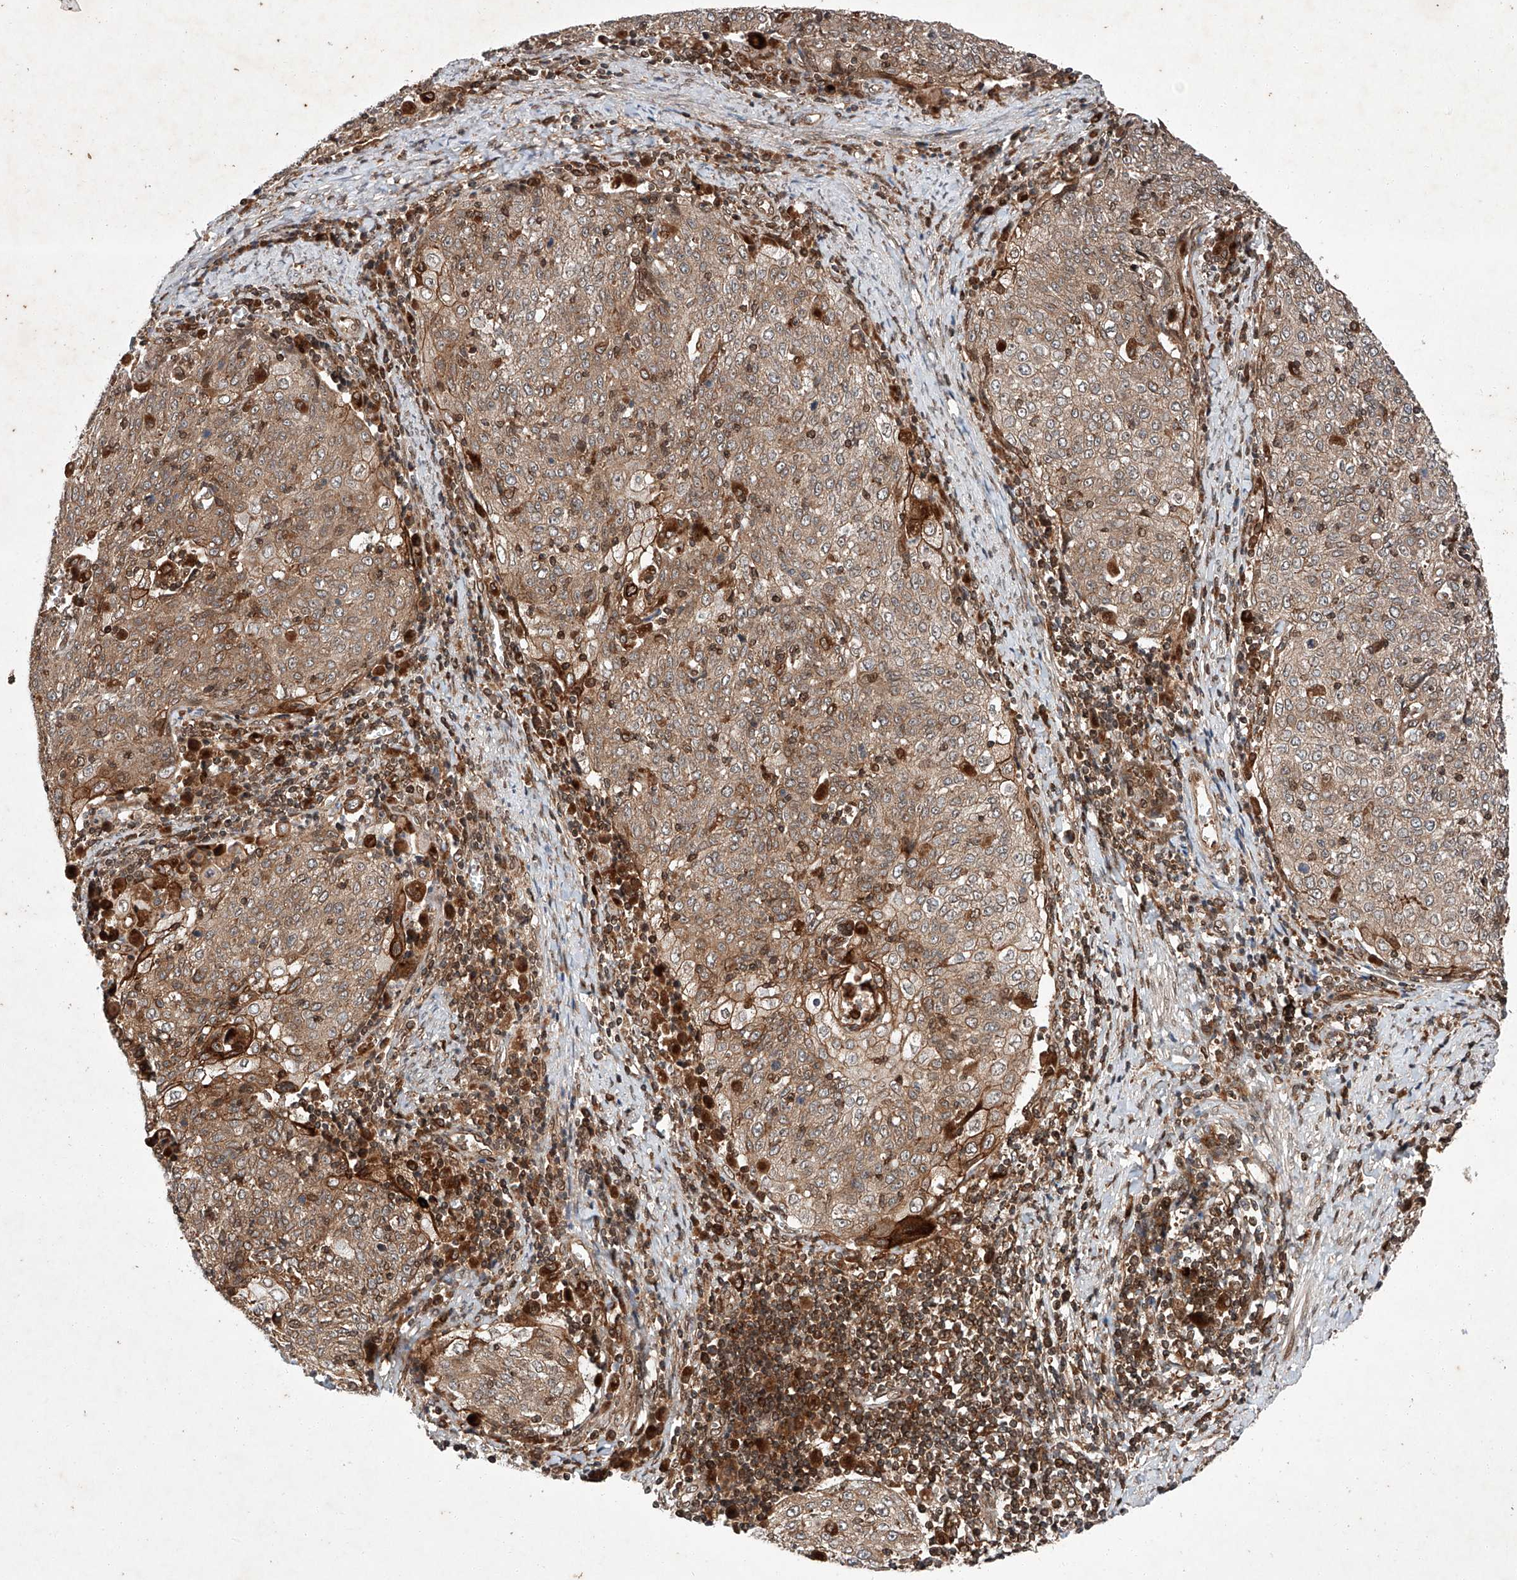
{"staining": {"intensity": "moderate", "quantity": ">75%", "location": "cytoplasmic/membranous"}, "tissue": "cervical cancer", "cell_type": "Tumor cells", "image_type": "cancer", "snomed": [{"axis": "morphology", "description": "Squamous cell carcinoma, NOS"}, {"axis": "topography", "description": "Cervix"}], "caption": "IHC histopathology image of human cervical squamous cell carcinoma stained for a protein (brown), which reveals medium levels of moderate cytoplasmic/membranous positivity in about >75% of tumor cells.", "gene": "ZFP28", "patient": {"sex": "female", "age": 48}}